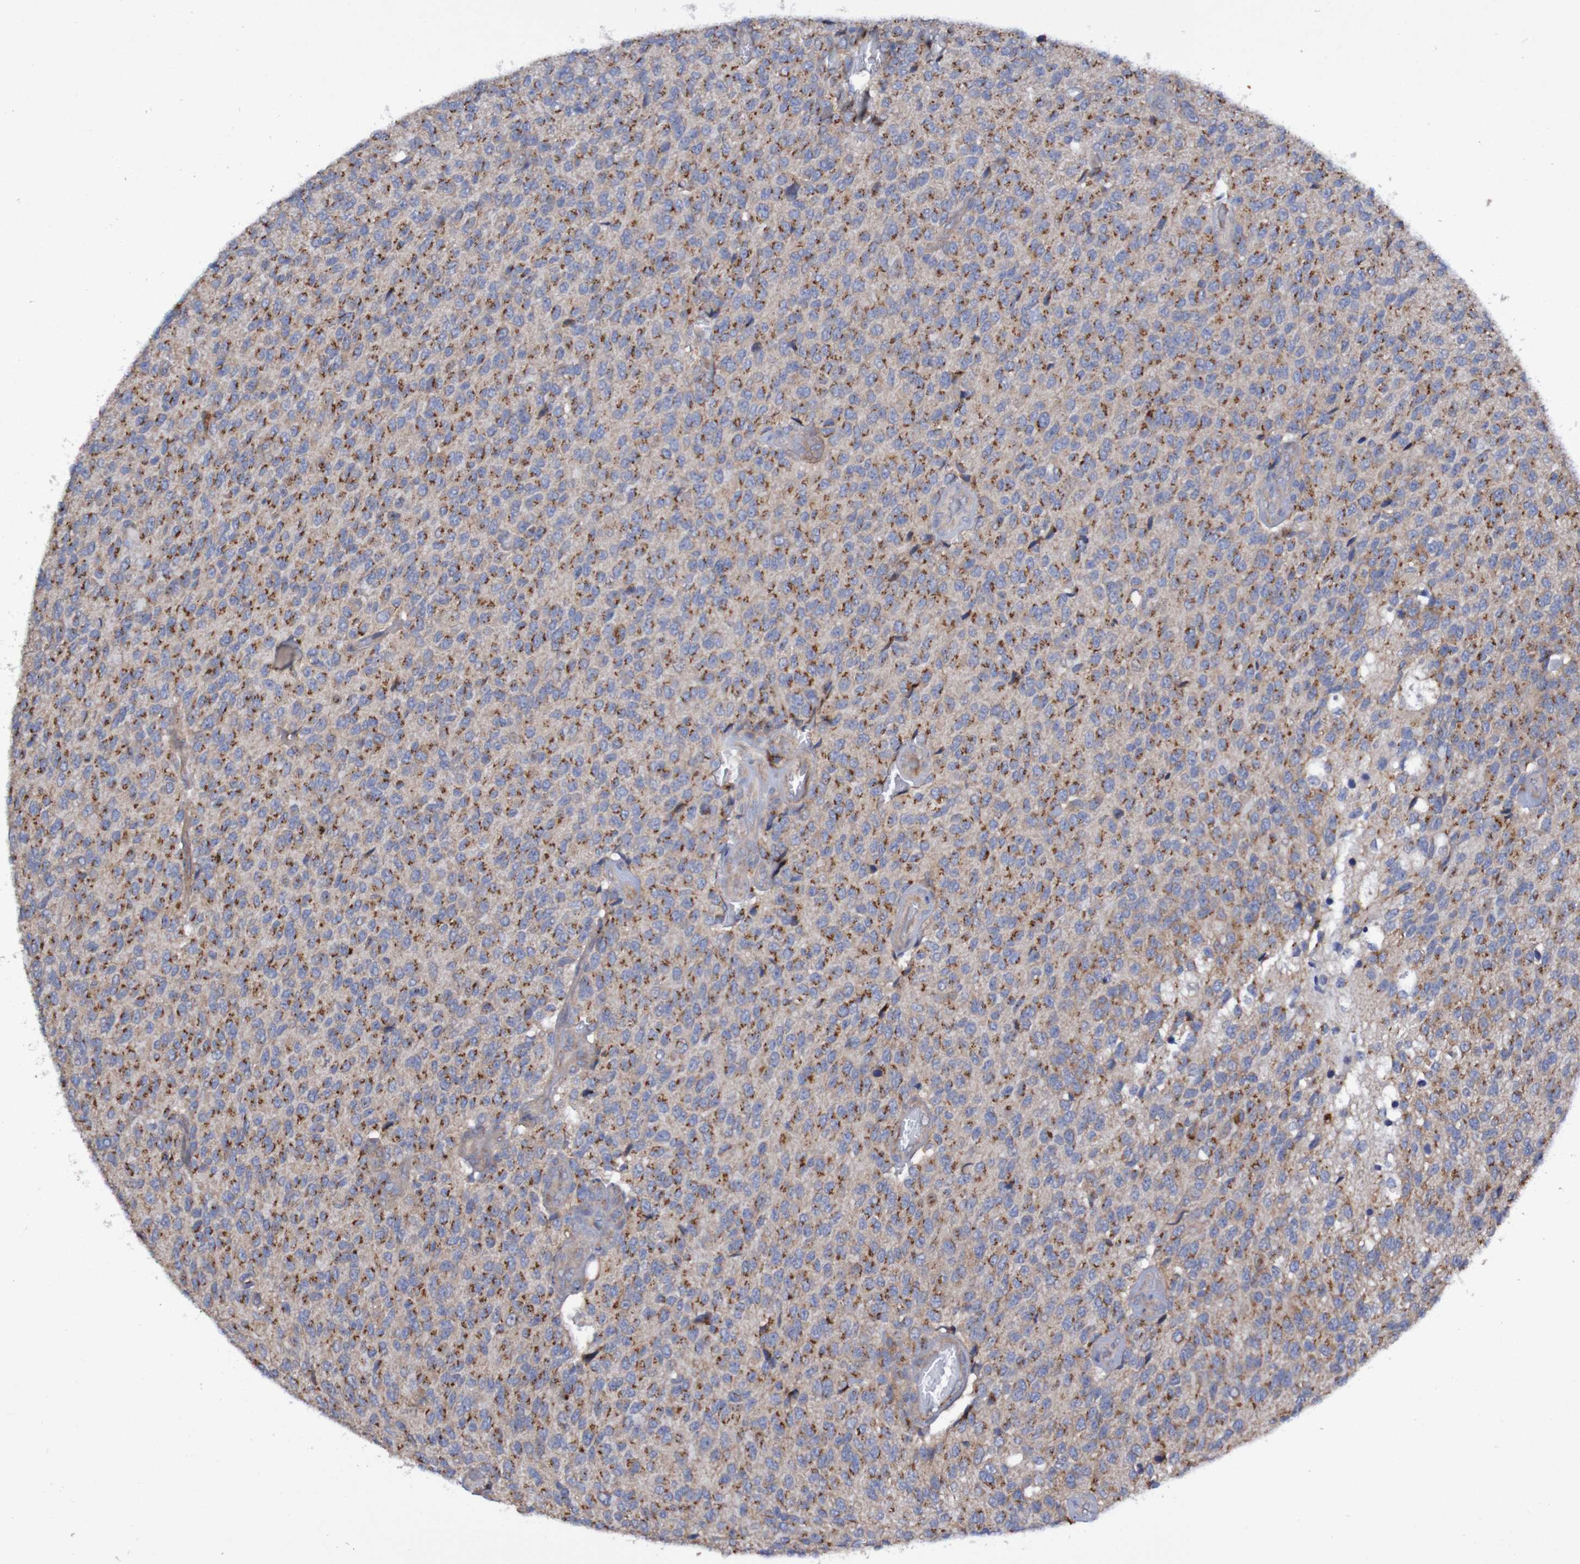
{"staining": {"intensity": "strong", "quantity": ">75%", "location": "cytoplasmic/membranous"}, "tissue": "glioma", "cell_type": "Tumor cells", "image_type": "cancer", "snomed": [{"axis": "morphology", "description": "Glioma, malignant, High grade"}, {"axis": "topography", "description": "pancreas cauda"}], "caption": "IHC histopathology image of malignant glioma (high-grade) stained for a protein (brown), which shows high levels of strong cytoplasmic/membranous positivity in approximately >75% of tumor cells.", "gene": "LMBRD2", "patient": {"sex": "male", "age": 60}}